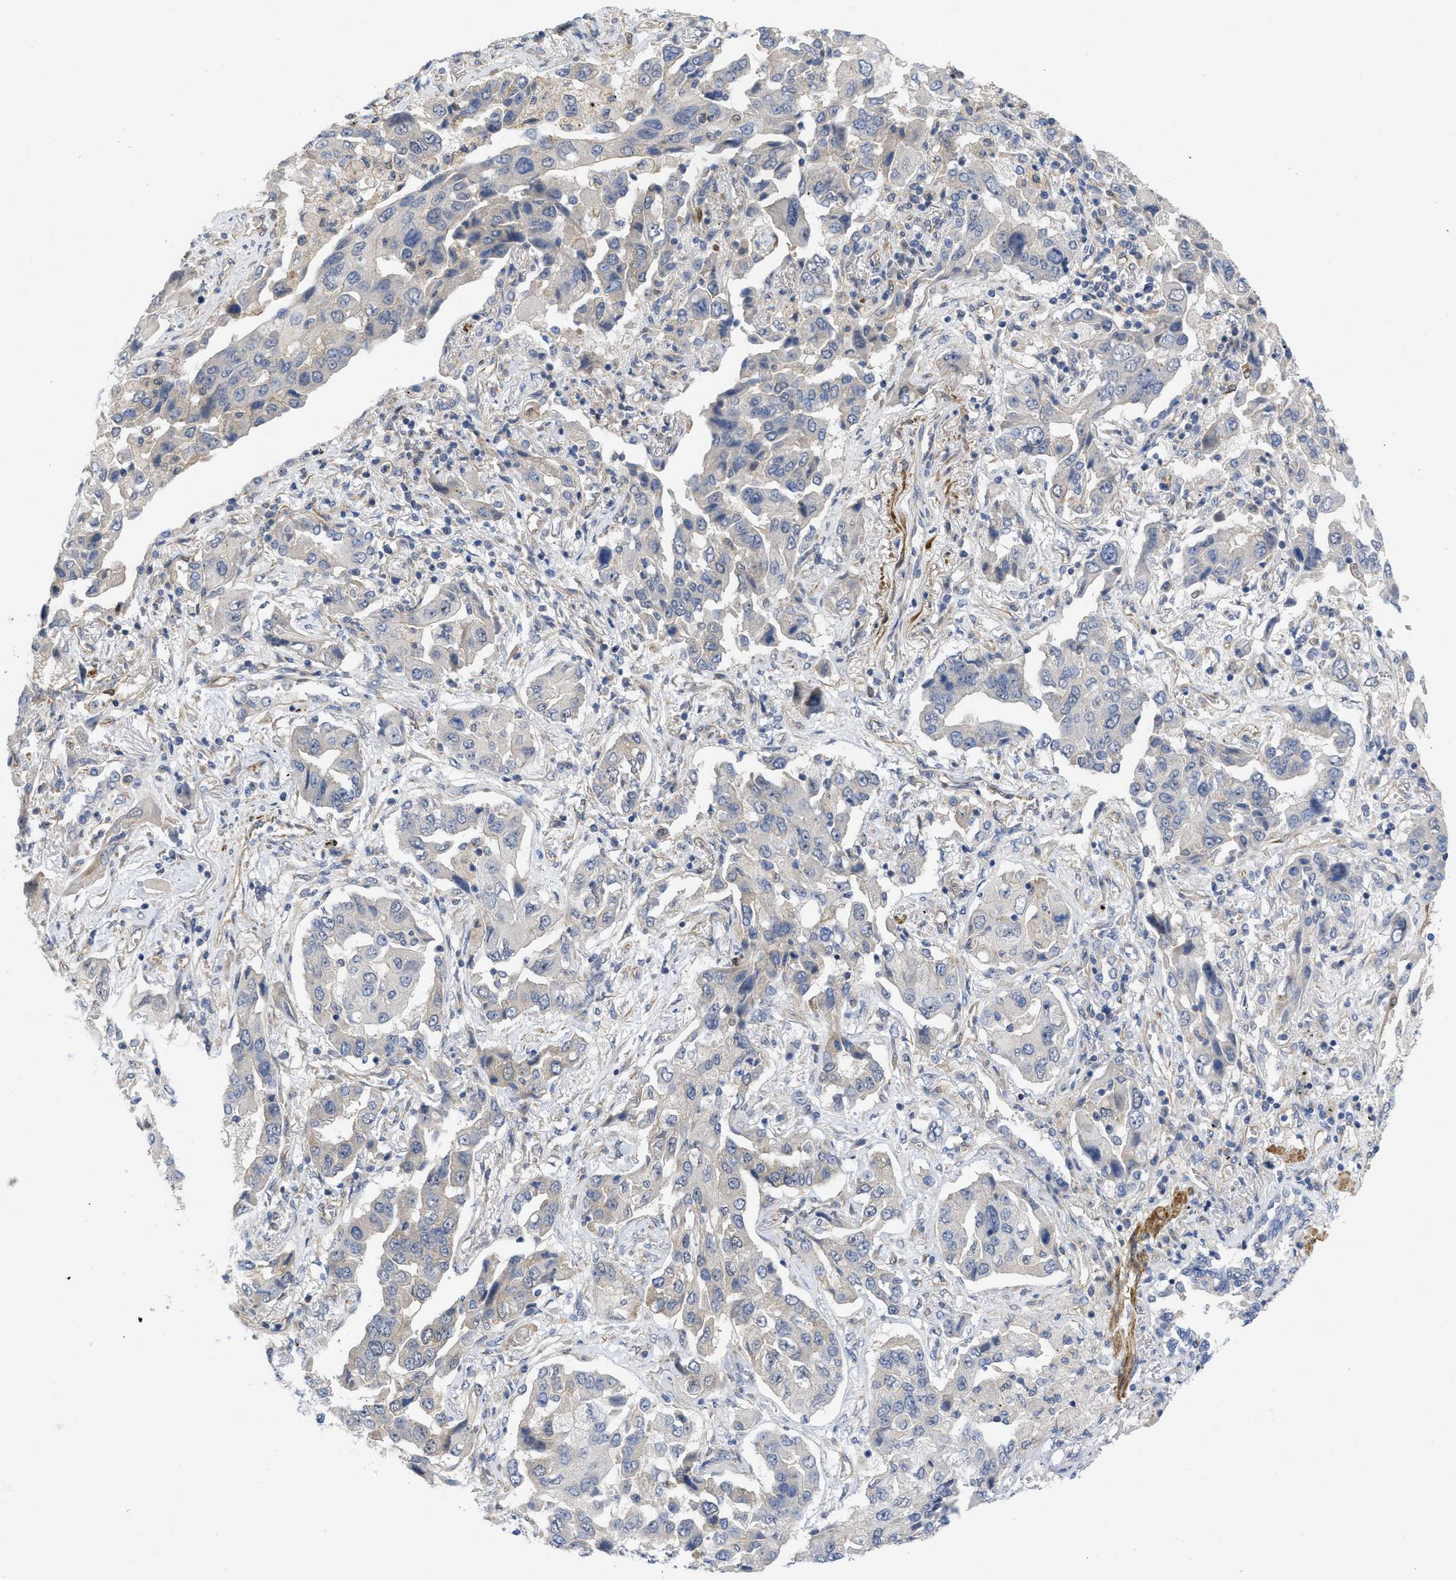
{"staining": {"intensity": "negative", "quantity": "none", "location": "none"}, "tissue": "lung cancer", "cell_type": "Tumor cells", "image_type": "cancer", "snomed": [{"axis": "morphology", "description": "Adenocarcinoma, NOS"}, {"axis": "topography", "description": "Lung"}], "caption": "Immunohistochemistry (IHC) image of neoplastic tissue: human adenocarcinoma (lung) stained with DAB displays no significant protein positivity in tumor cells. (IHC, brightfield microscopy, high magnification).", "gene": "ARHGEF26", "patient": {"sex": "female", "age": 65}}